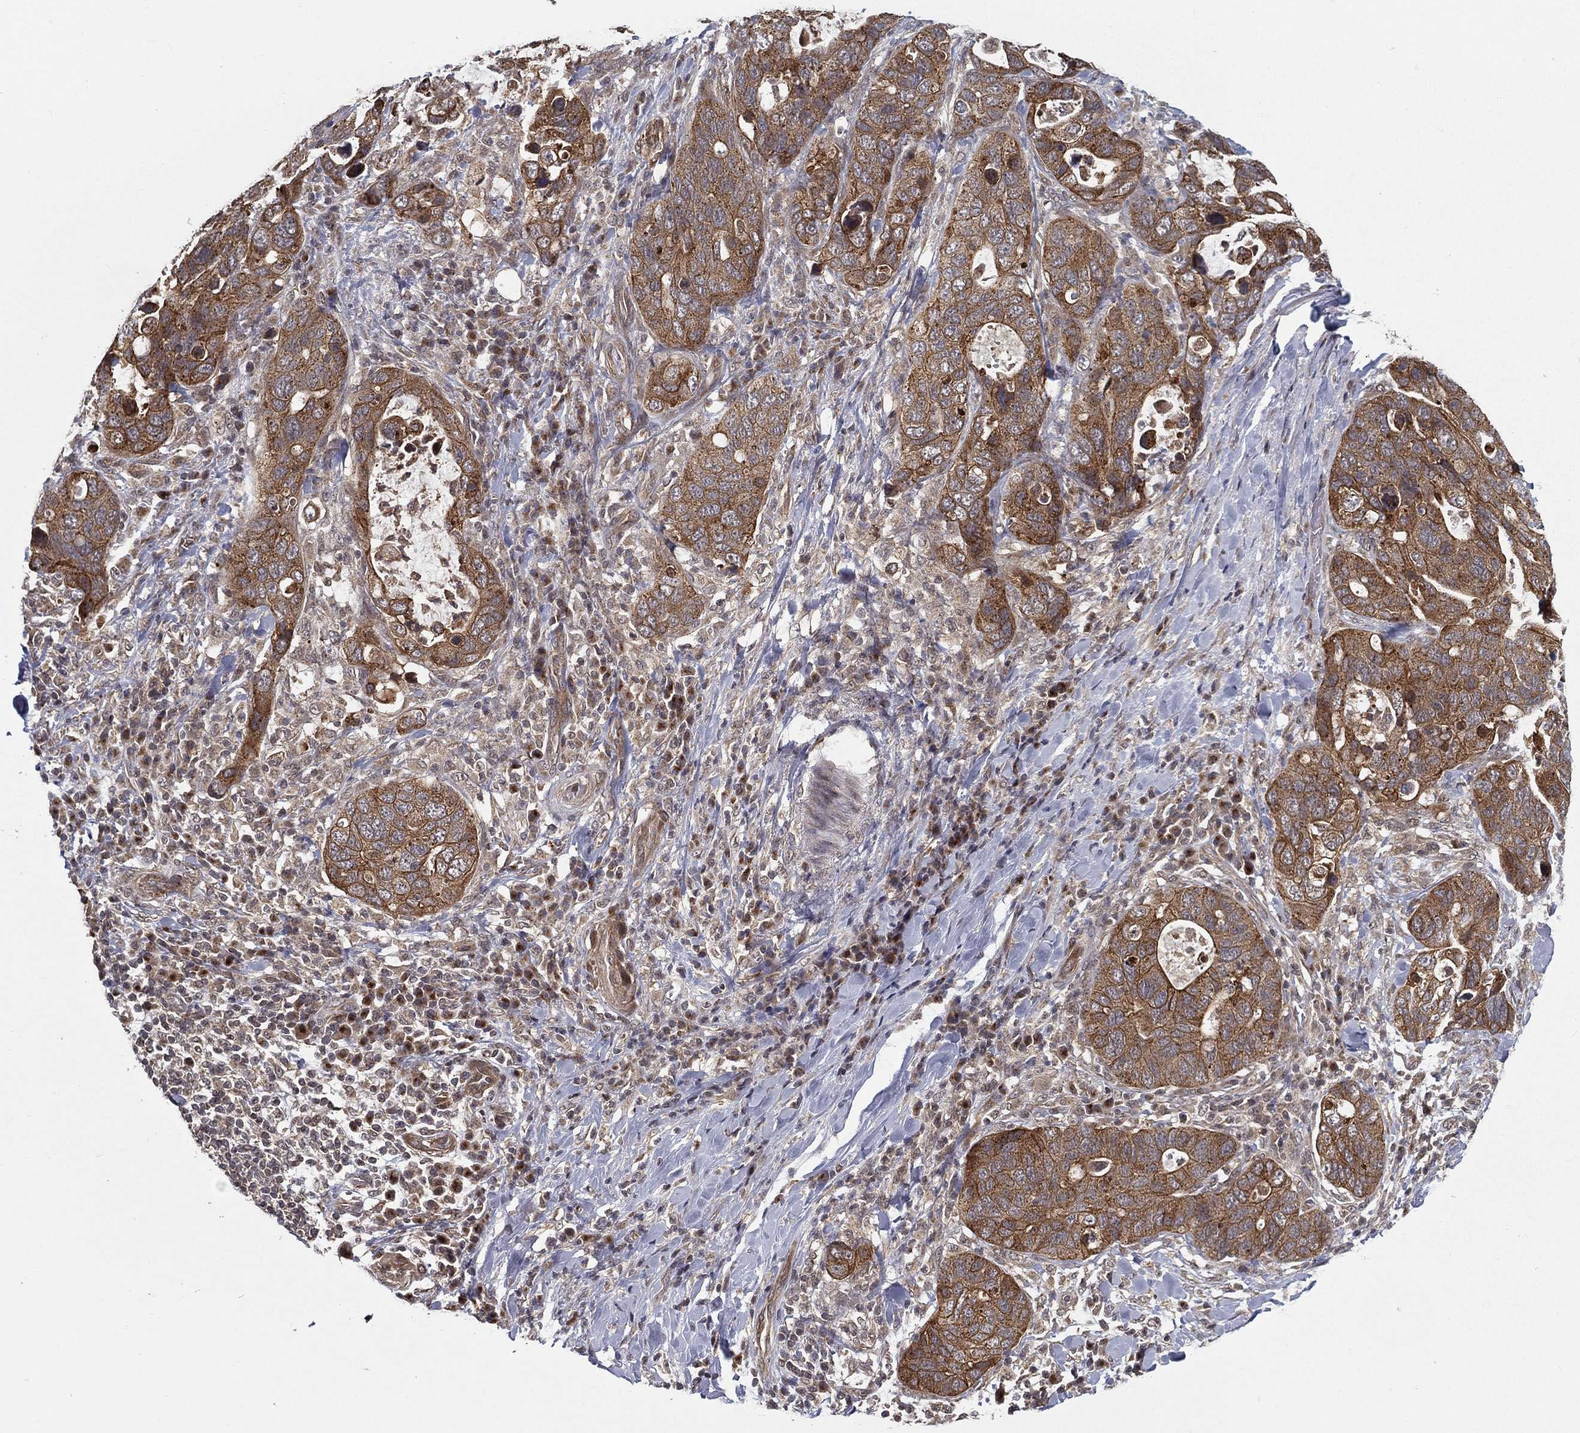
{"staining": {"intensity": "strong", "quantity": "25%-75%", "location": "cytoplasmic/membranous"}, "tissue": "stomach cancer", "cell_type": "Tumor cells", "image_type": "cancer", "snomed": [{"axis": "morphology", "description": "Adenocarcinoma, NOS"}, {"axis": "topography", "description": "Stomach"}], "caption": "Tumor cells show strong cytoplasmic/membranous expression in approximately 25%-75% of cells in adenocarcinoma (stomach).", "gene": "UACA", "patient": {"sex": "male", "age": 54}}